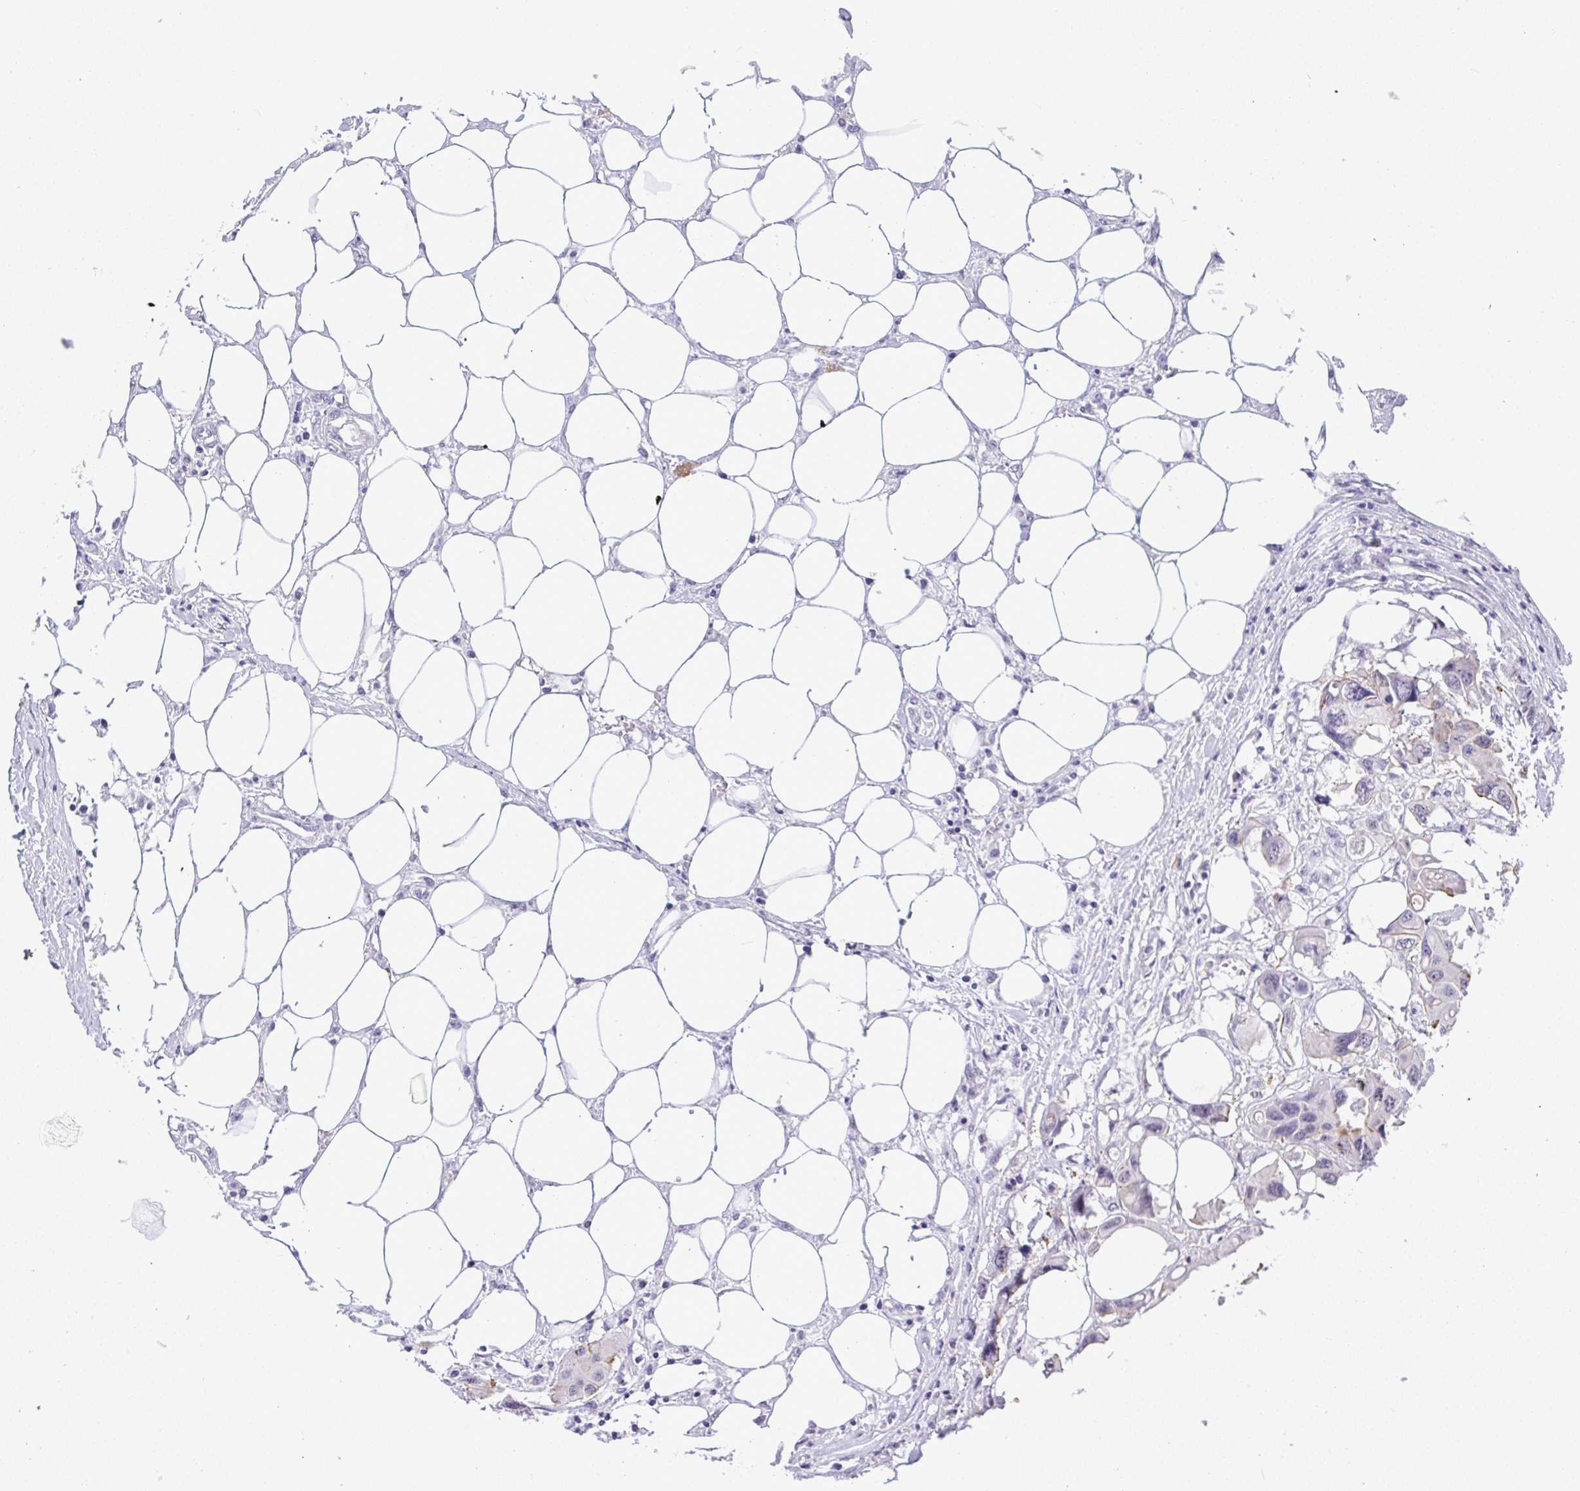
{"staining": {"intensity": "negative", "quantity": "none", "location": "none"}, "tissue": "colorectal cancer", "cell_type": "Tumor cells", "image_type": "cancer", "snomed": [{"axis": "morphology", "description": "Adenocarcinoma, NOS"}, {"axis": "topography", "description": "Colon"}], "caption": "High magnification brightfield microscopy of colorectal cancer (adenocarcinoma) stained with DAB (3,3'-diaminobenzidine) (brown) and counterstained with hematoxylin (blue): tumor cells show no significant positivity.", "gene": "YBX2", "patient": {"sex": "male", "age": 77}}